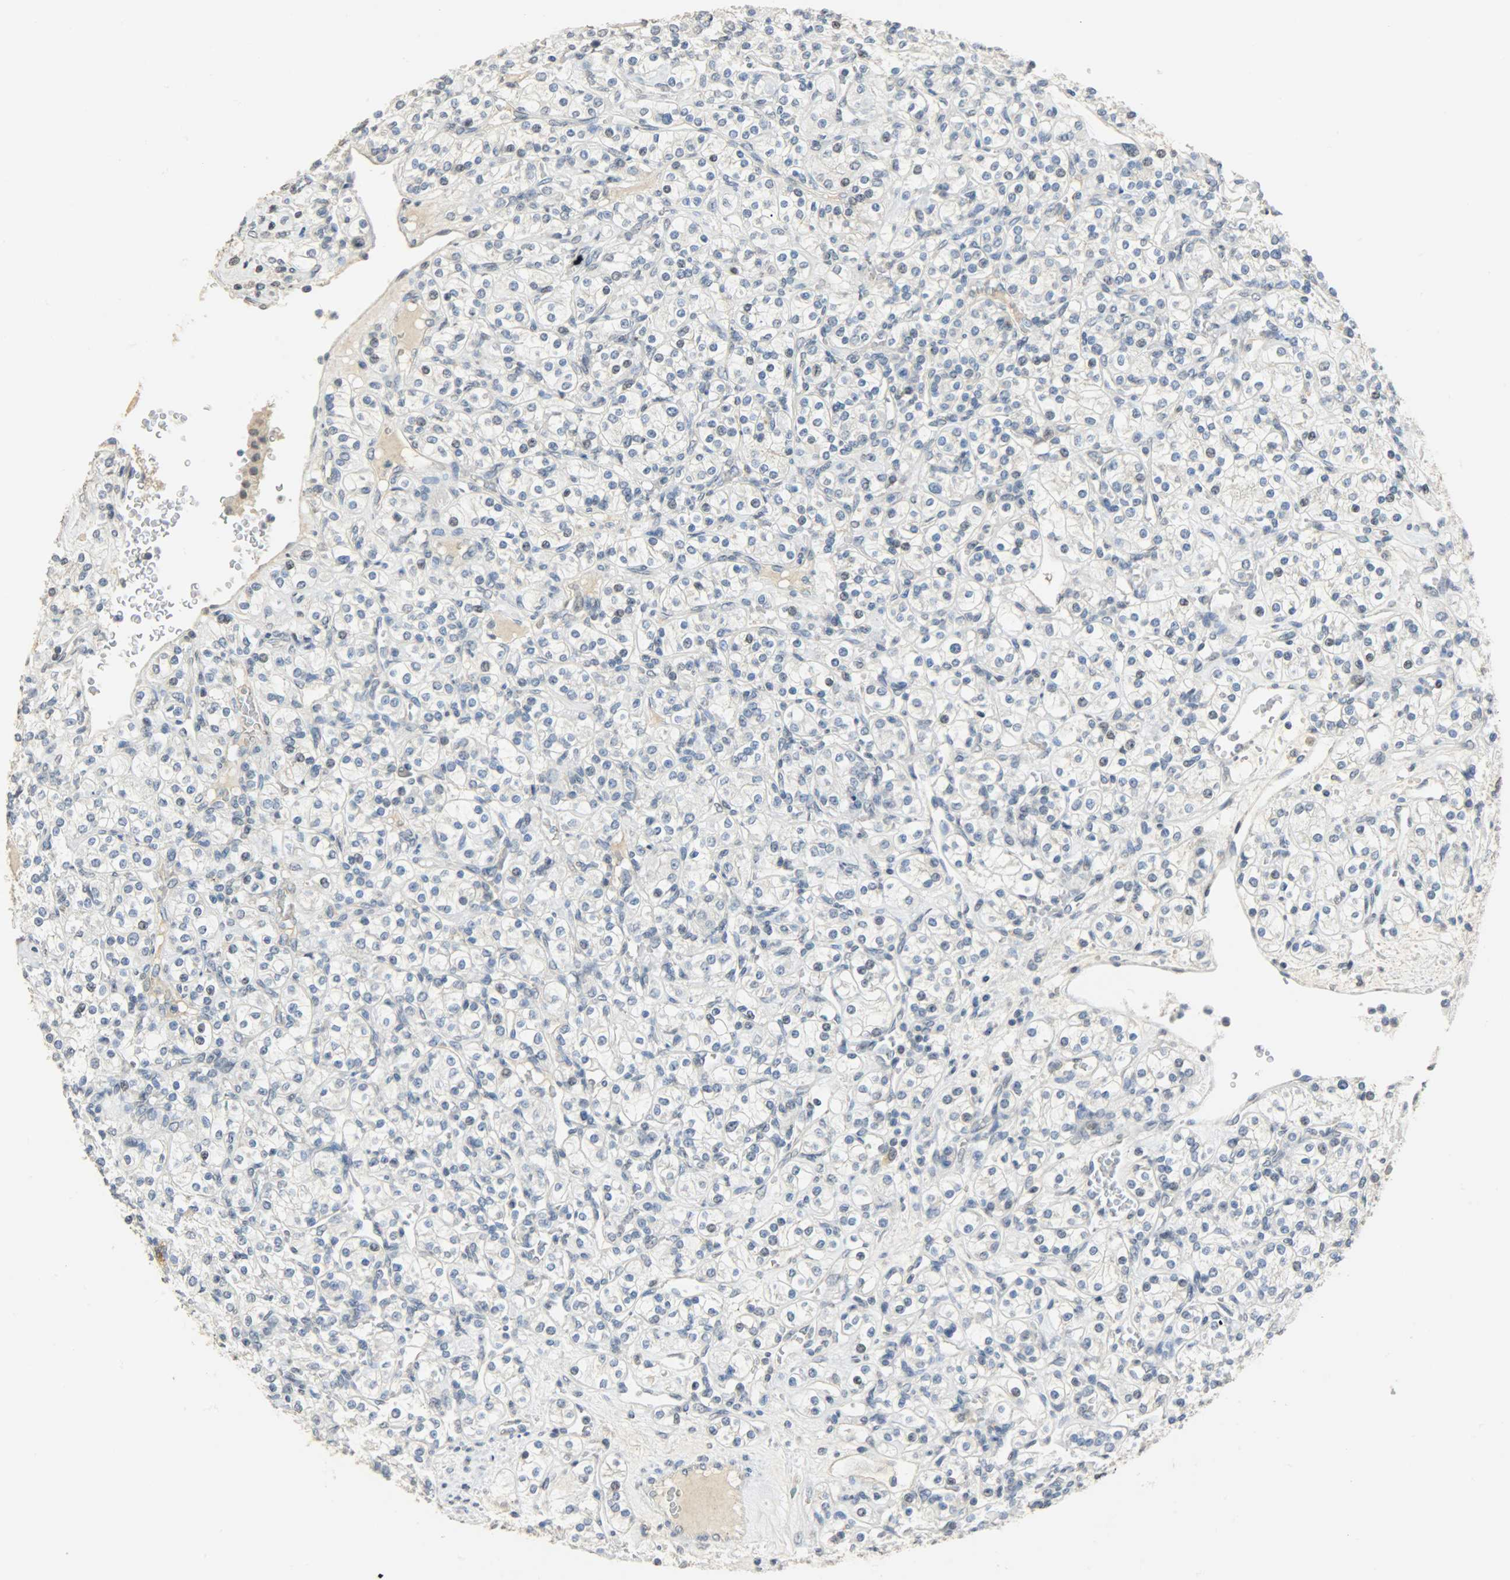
{"staining": {"intensity": "negative", "quantity": "none", "location": "none"}, "tissue": "renal cancer", "cell_type": "Tumor cells", "image_type": "cancer", "snomed": [{"axis": "morphology", "description": "Adenocarcinoma, NOS"}, {"axis": "topography", "description": "Kidney"}], "caption": "Histopathology image shows no protein positivity in tumor cells of adenocarcinoma (renal) tissue. The staining was performed using DAB to visualize the protein expression in brown, while the nuclei were stained in blue with hematoxylin (Magnification: 20x).", "gene": "DNAJB6", "patient": {"sex": "male", "age": 77}}